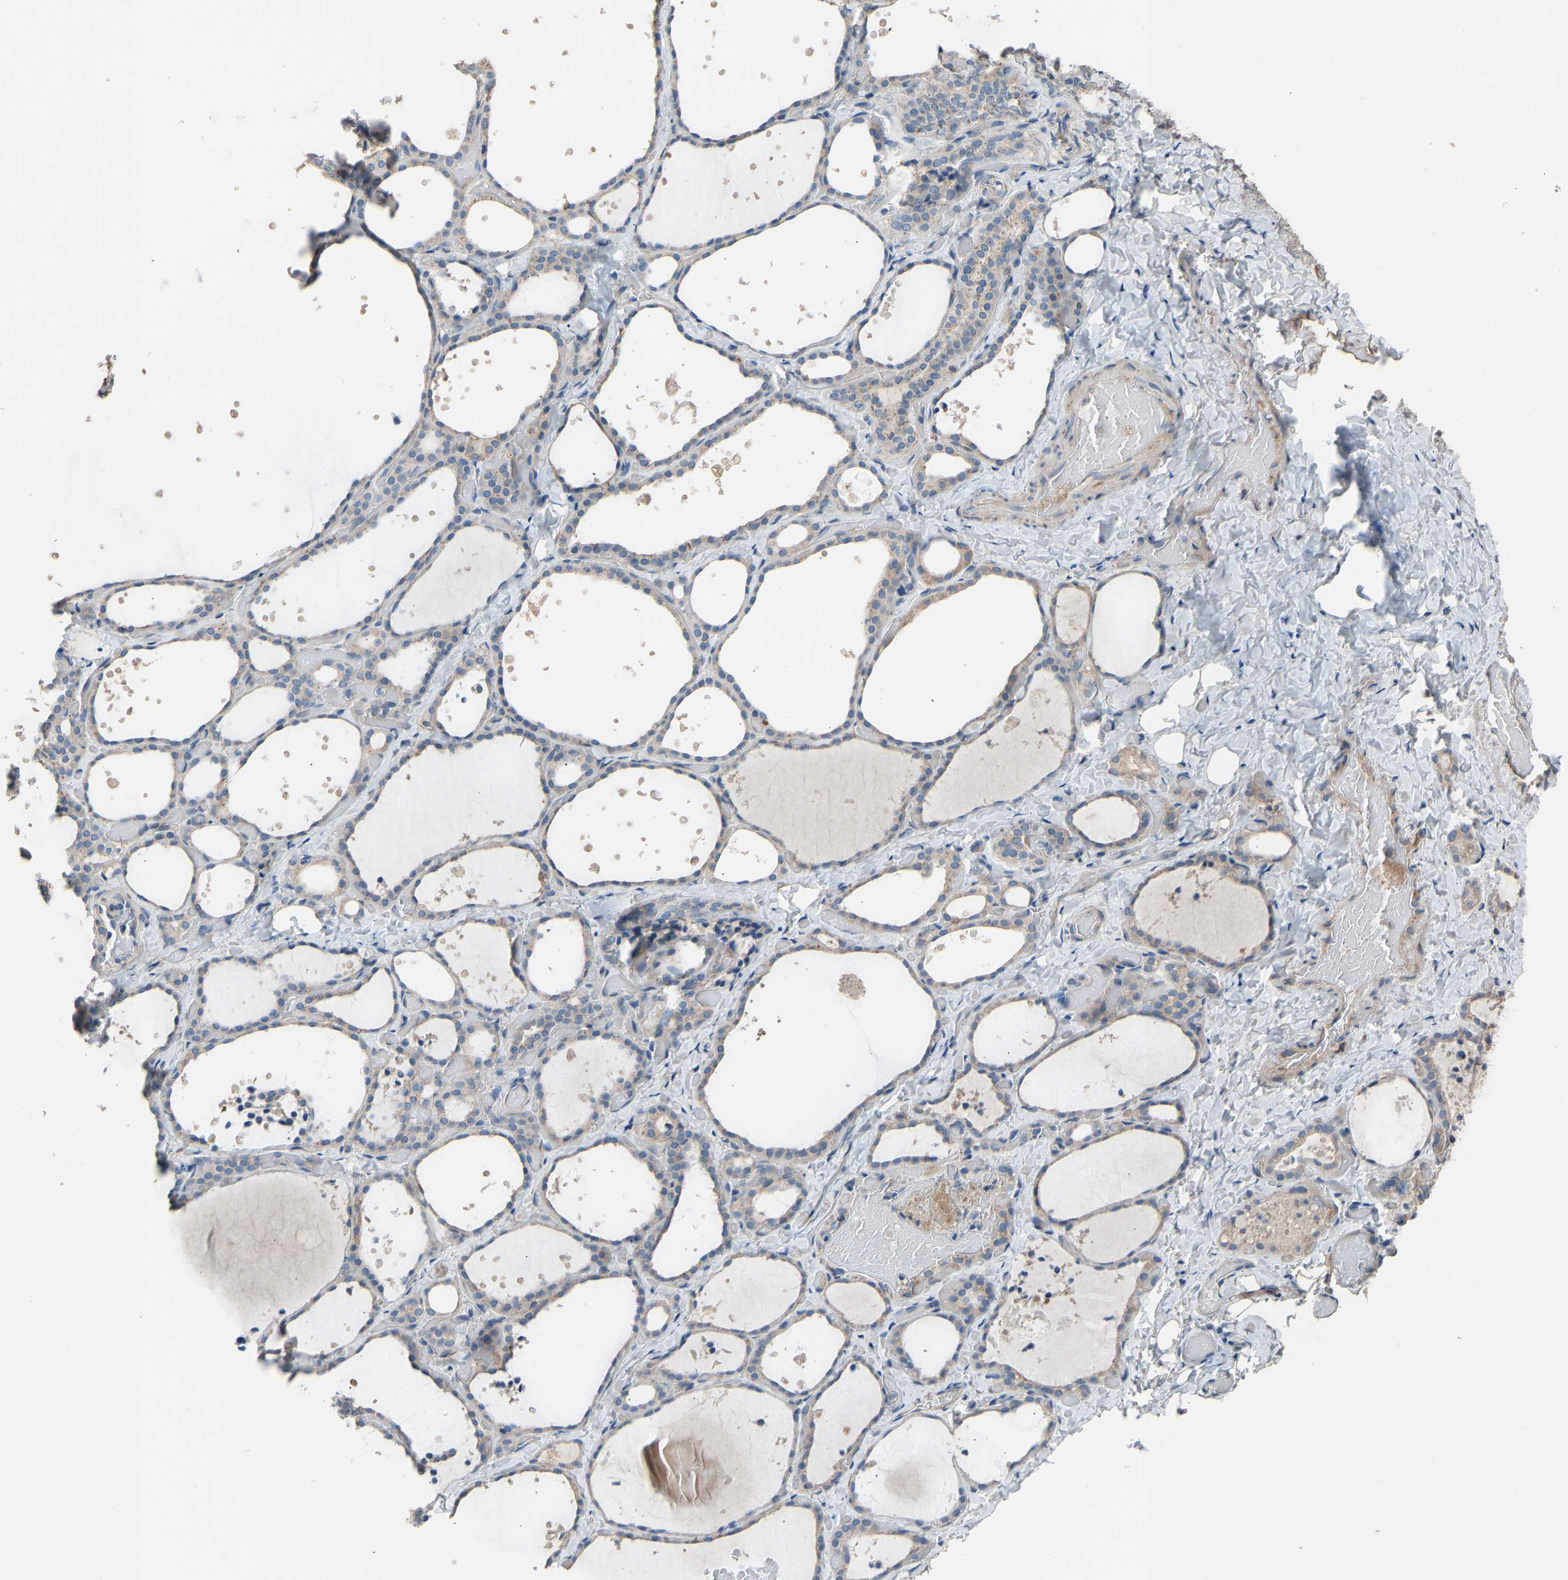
{"staining": {"intensity": "weak", "quantity": "<25%", "location": "cytoplasmic/membranous"}, "tissue": "thyroid gland", "cell_type": "Glandular cells", "image_type": "normal", "snomed": [{"axis": "morphology", "description": "Normal tissue, NOS"}, {"axis": "topography", "description": "Thyroid gland"}], "caption": "The IHC micrograph has no significant staining in glandular cells of thyroid gland.", "gene": "TGFBR3", "patient": {"sex": "female", "age": 44}}